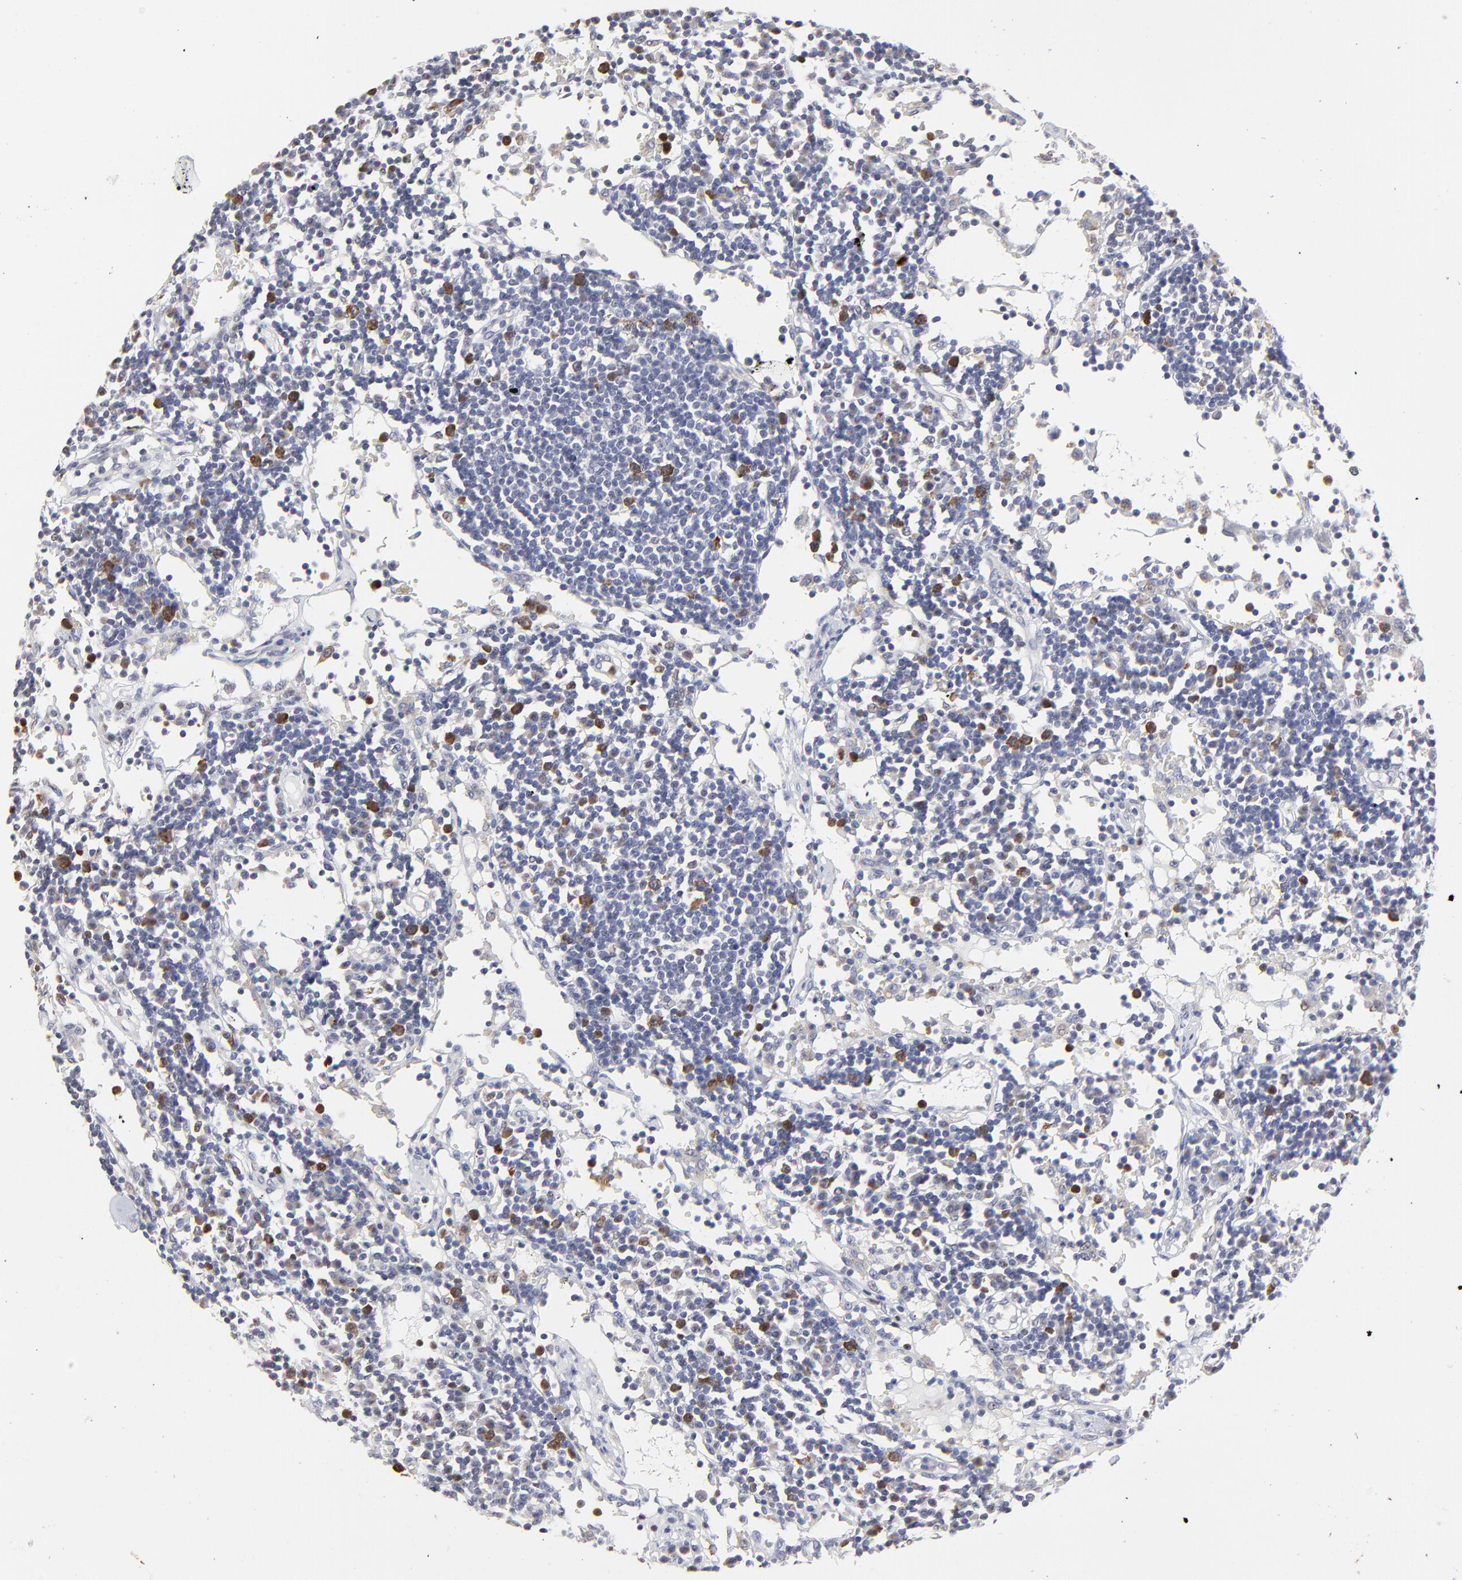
{"staining": {"intensity": "moderate", "quantity": "<25%", "location": "cytoplasmic/membranous"}, "tissue": "lymph node", "cell_type": "Non-germinal center cells", "image_type": "normal", "snomed": [{"axis": "morphology", "description": "Normal tissue, NOS"}, {"axis": "topography", "description": "Lymph node"}], "caption": "DAB (3,3'-diaminobenzidine) immunohistochemical staining of benign human lymph node displays moderate cytoplasmic/membranous protein staining in about <25% of non-germinal center cells.", "gene": "NCAPH", "patient": {"sex": "female", "age": 55}}